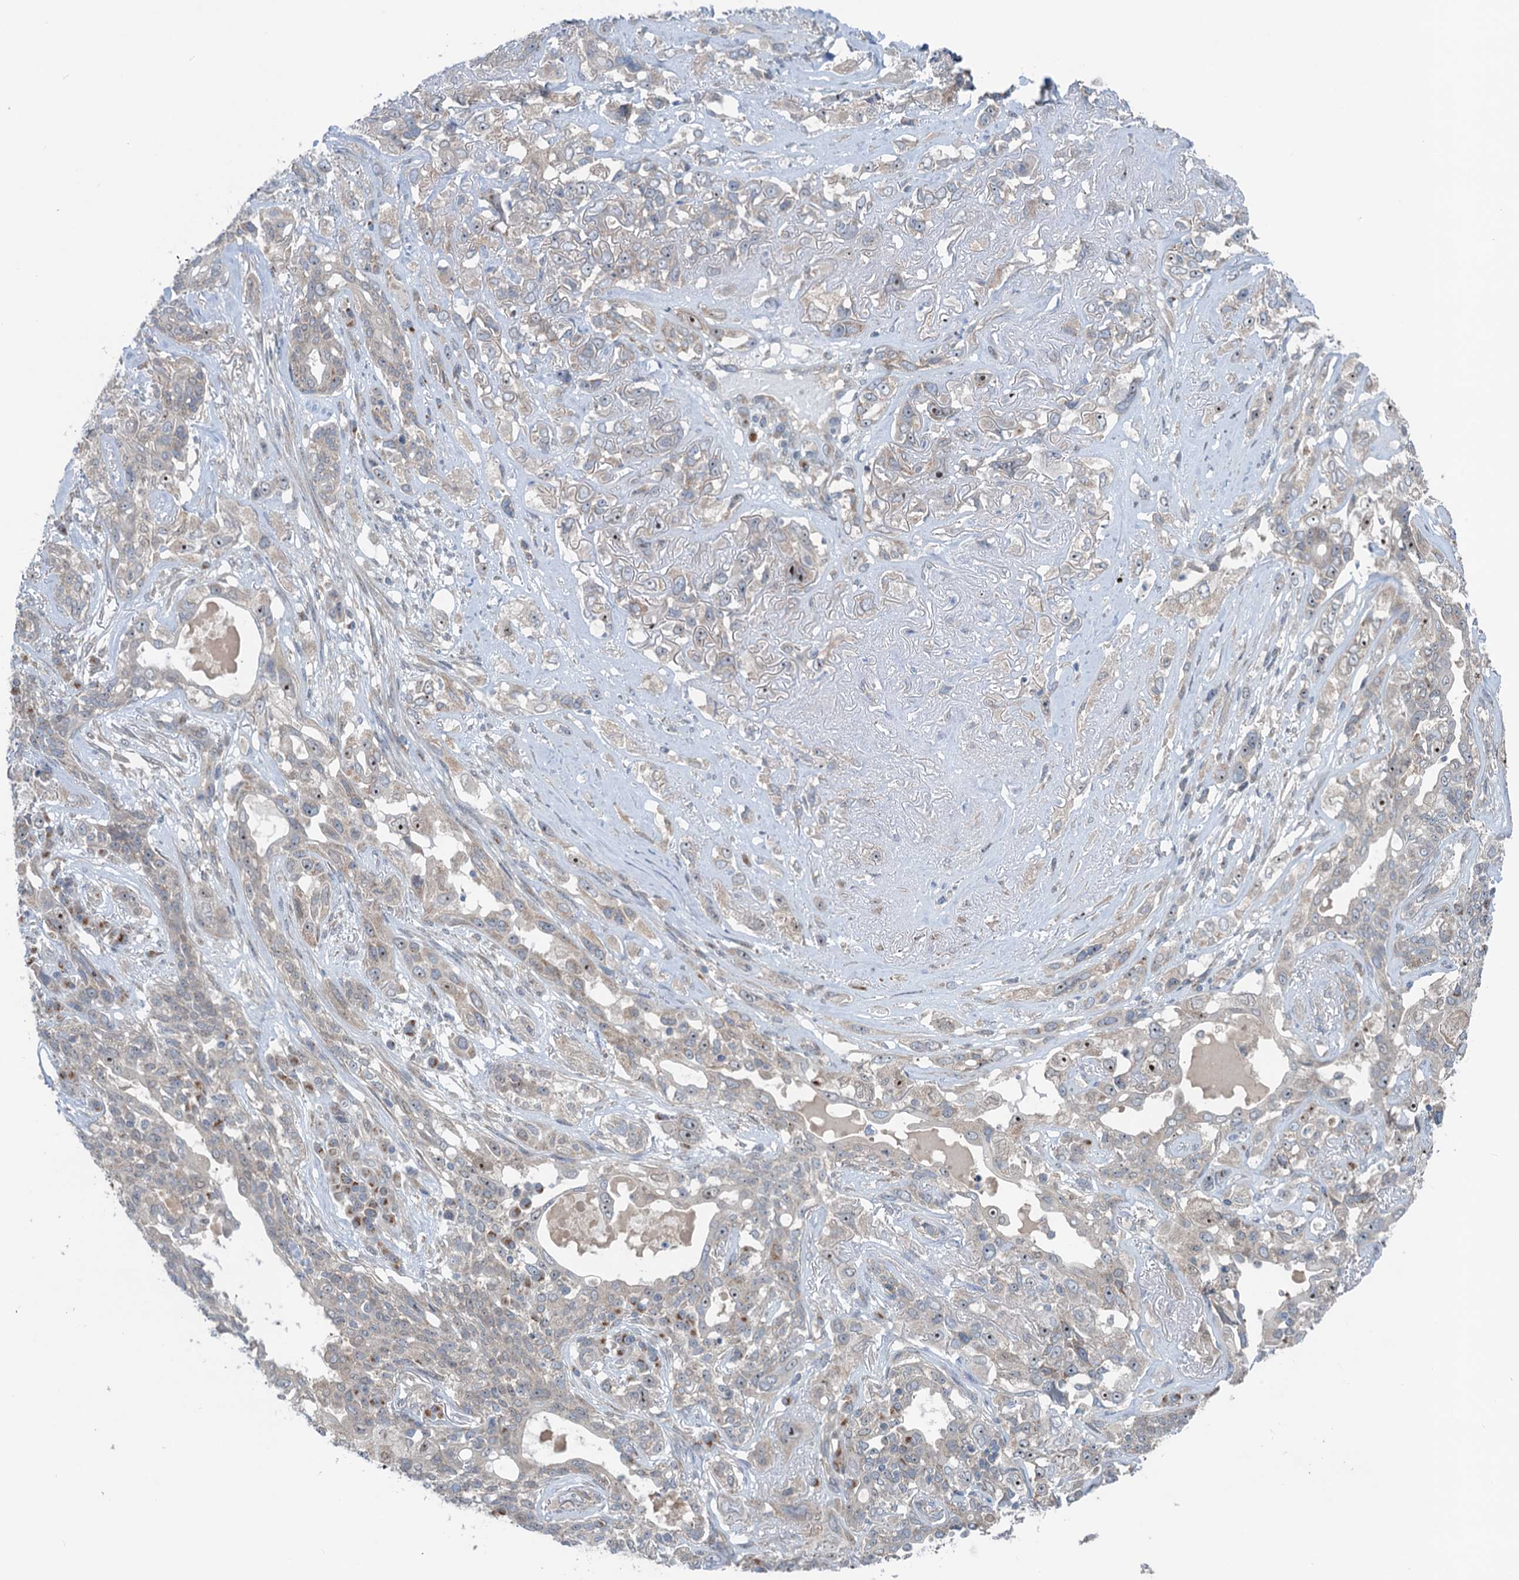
{"staining": {"intensity": "moderate", "quantity": "<25%", "location": "nuclear"}, "tissue": "lung cancer", "cell_type": "Tumor cells", "image_type": "cancer", "snomed": [{"axis": "morphology", "description": "Squamous cell carcinoma, NOS"}, {"axis": "topography", "description": "Lung"}], "caption": "High-power microscopy captured an immunohistochemistry micrograph of lung cancer, revealing moderate nuclear staining in about <25% of tumor cells.", "gene": "DYNC2I2", "patient": {"sex": "female", "age": 70}}